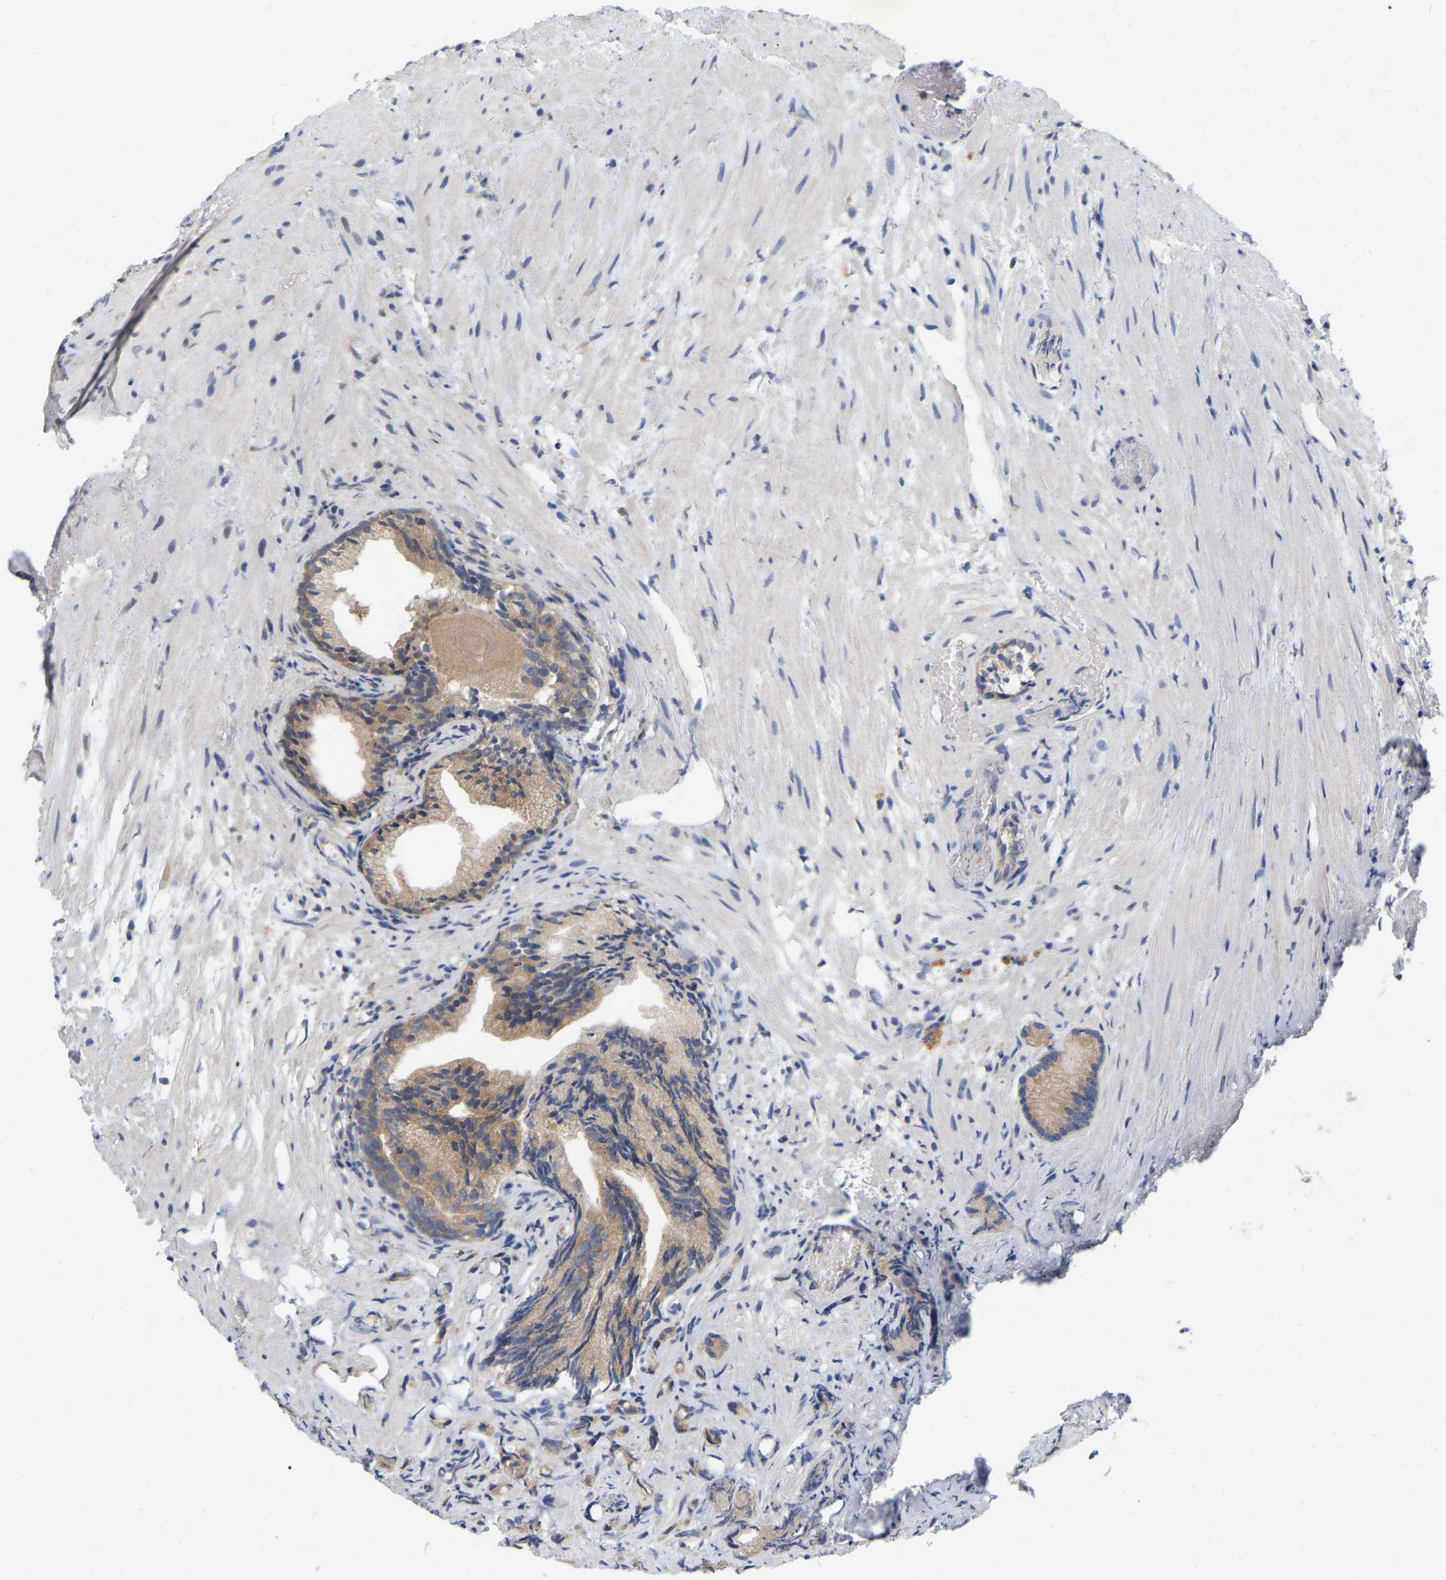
{"staining": {"intensity": "weak", "quantity": ">75%", "location": "cytoplasmic/membranous"}, "tissue": "prostate cancer", "cell_type": "Tumor cells", "image_type": "cancer", "snomed": [{"axis": "morphology", "description": "Adenocarcinoma, Low grade"}, {"axis": "topography", "description": "Prostate"}], "caption": "Brown immunohistochemical staining in prostate cancer (low-grade adenocarcinoma) demonstrates weak cytoplasmic/membranous positivity in about >75% of tumor cells.", "gene": "WIPI2", "patient": {"sex": "male", "age": 89}}